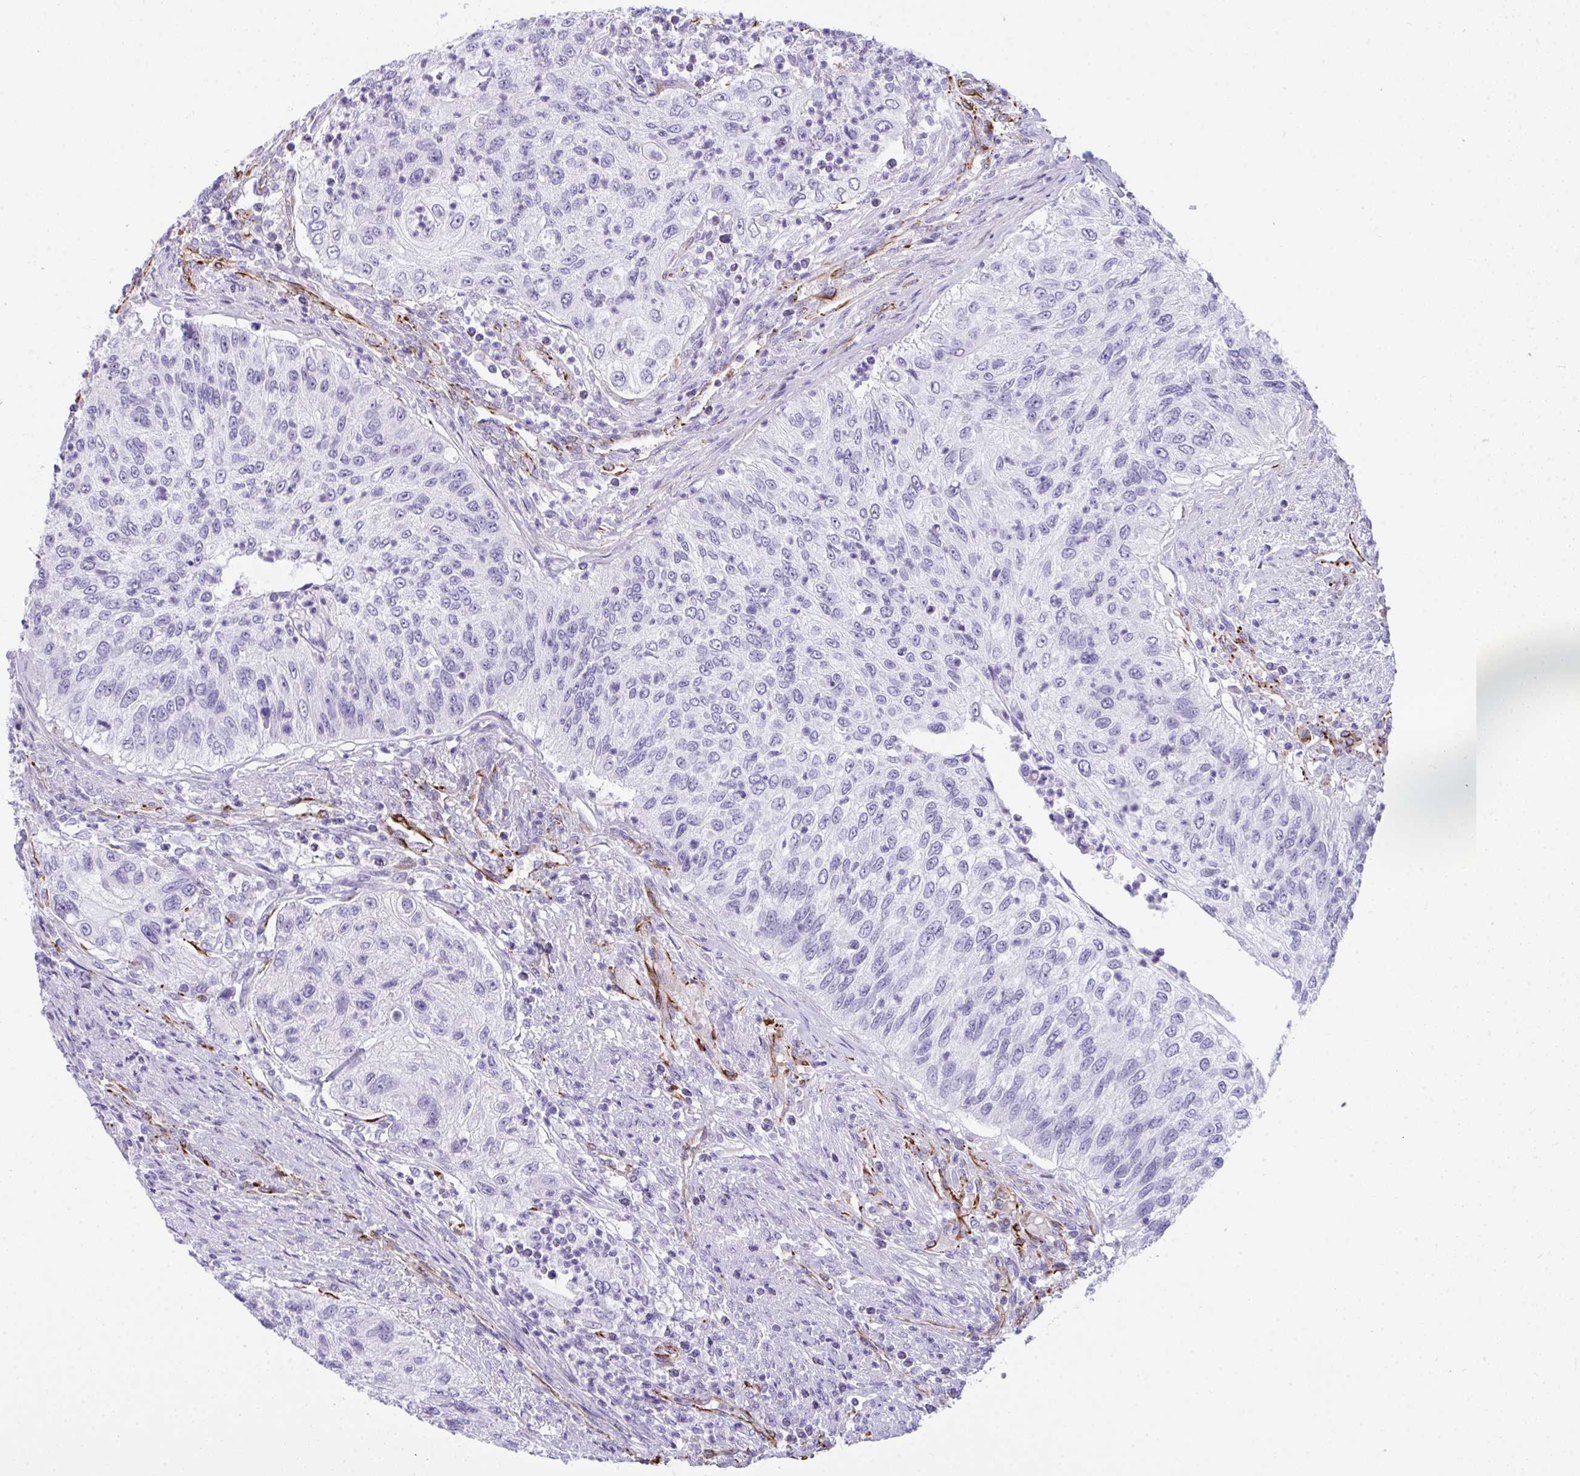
{"staining": {"intensity": "negative", "quantity": "none", "location": "none"}, "tissue": "urothelial cancer", "cell_type": "Tumor cells", "image_type": "cancer", "snomed": [{"axis": "morphology", "description": "Urothelial carcinoma, High grade"}, {"axis": "topography", "description": "Urinary bladder"}], "caption": "Urothelial carcinoma (high-grade) was stained to show a protein in brown. There is no significant expression in tumor cells.", "gene": "SLC35B1", "patient": {"sex": "female", "age": 60}}